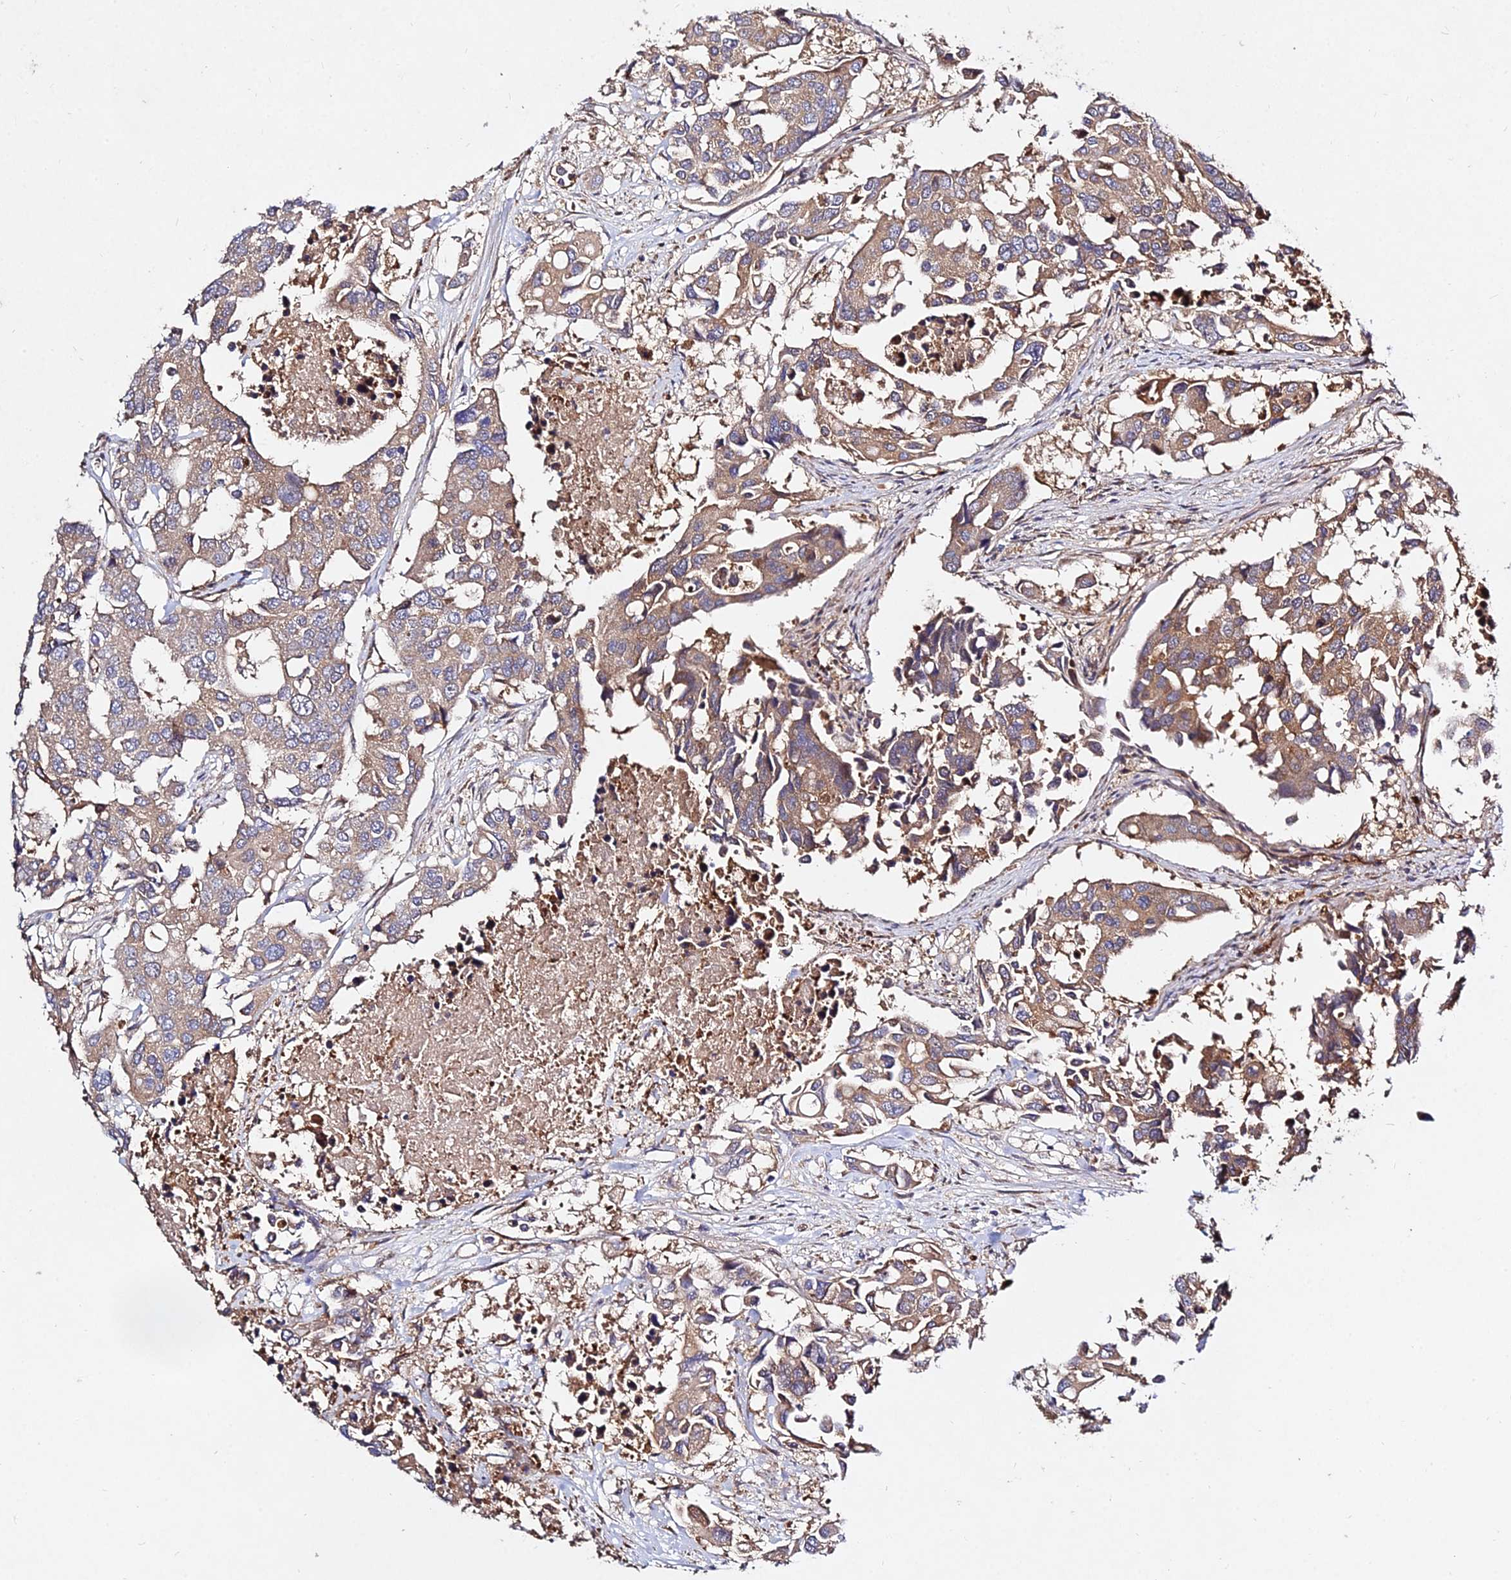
{"staining": {"intensity": "moderate", "quantity": ">75%", "location": "cytoplasmic/membranous"}, "tissue": "colorectal cancer", "cell_type": "Tumor cells", "image_type": "cancer", "snomed": [{"axis": "morphology", "description": "Adenocarcinoma, NOS"}, {"axis": "topography", "description": "Colon"}], "caption": "Immunohistochemical staining of human colorectal cancer (adenocarcinoma) exhibits medium levels of moderate cytoplasmic/membranous protein expression in about >75% of tumor cells. The staining is performed using DAB (3,3'-diaminobenzidine) brown chromogen to label protein expression. The nuclei are counter-stained blue using hematoxylin.", "gene": "GRTP1", "patient": {"sex": "male", "age": 77}}